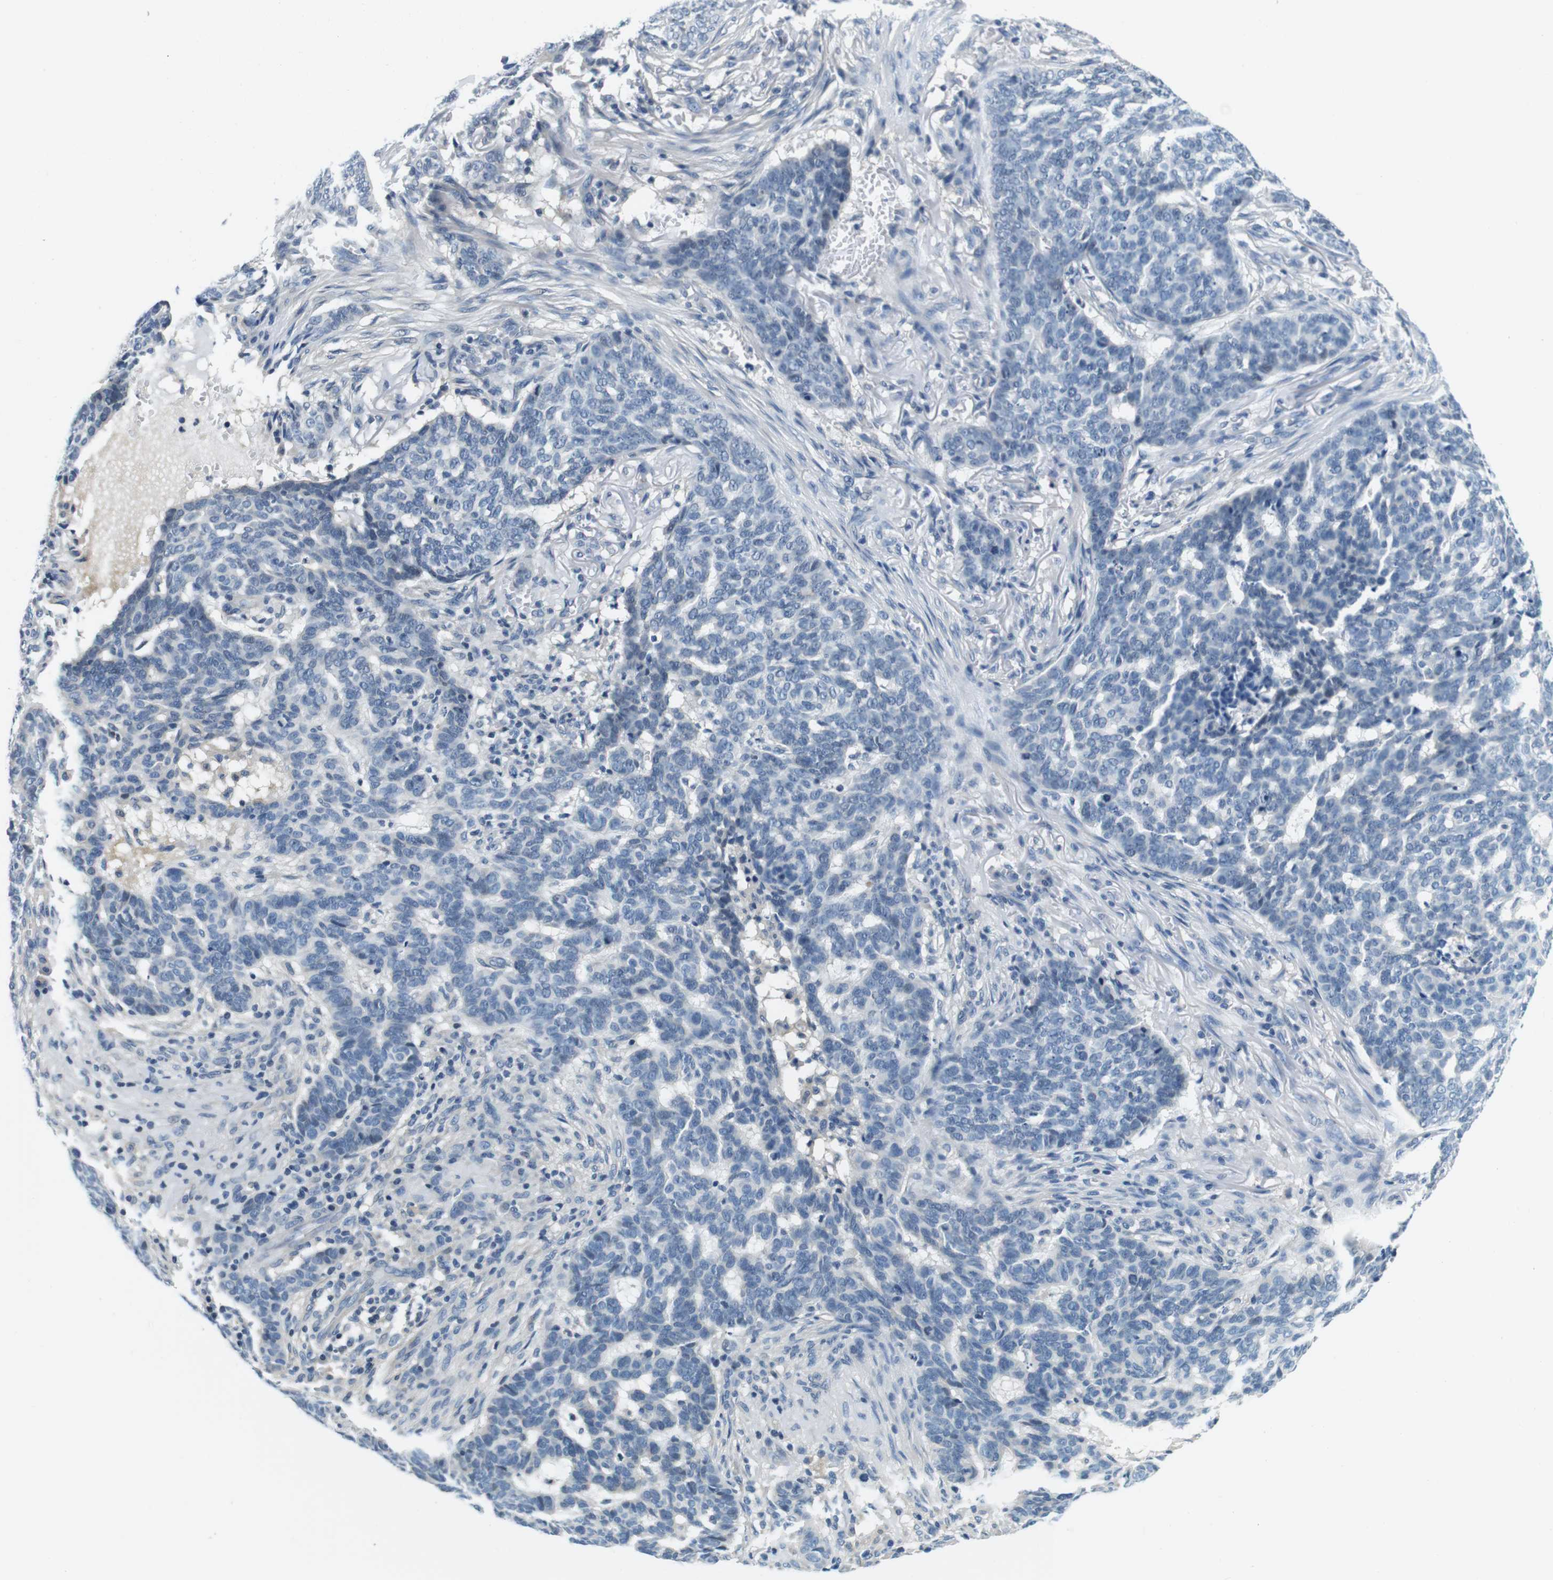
{"staining": {"intensity": "negative", "quantity": "none", "location": "none"}, "tissue": "skin cancer", "cell_type": "Tumor cells", "image_type": "cancer", "snomed": [{"axis": "morphology", "description": "Basal cell carcinoma"}, {"axis": "topography", "description": "Skin"}], "caption": "High magnification brightfield microscopy of skin cancer stained with DAB (brown) and counterstained with hematoxylin (blue): tumor cells show no significant positivity.", "gene": "KCNJ5", "patient": {"sex": "male", "age": 85}}